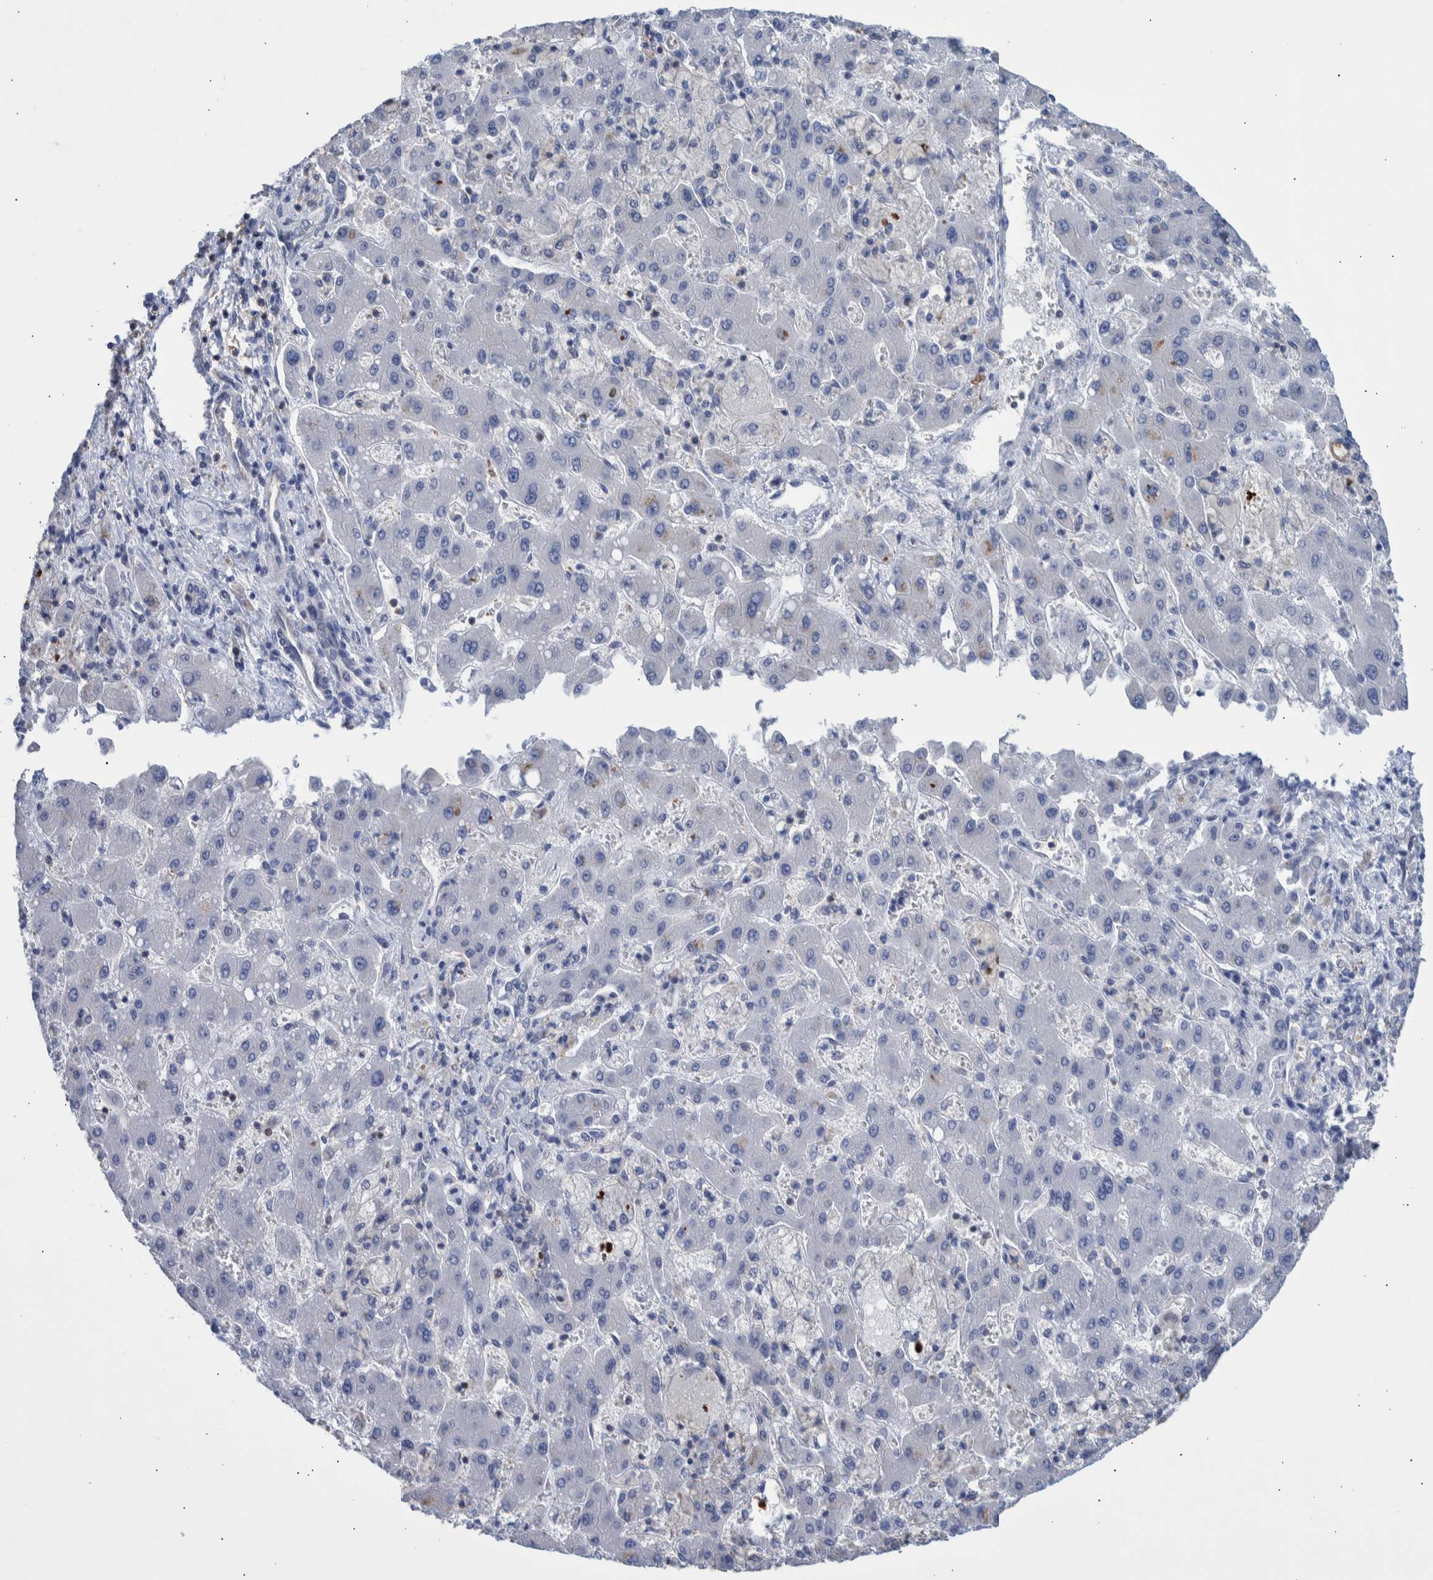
{"staining": {"intensity": "negative", "quantity": "none", "location": "none"}, "tissue": "liver cancer", "cell_type": "Tumor cells", "image_type": "cancer", "snomed": [{"axis": "morphology", "description": "Cholangiocarcinoma"}, {"axis": "topography", "description": "Liver"}], "caption": "The immunohistochemistry (IHC) image has no significant expression in tumor cells of liver cancer (cholangiocarcinoma) tissue.", "gene": "PPP3CC", "patient": {"sex": "male", "age": 50}}